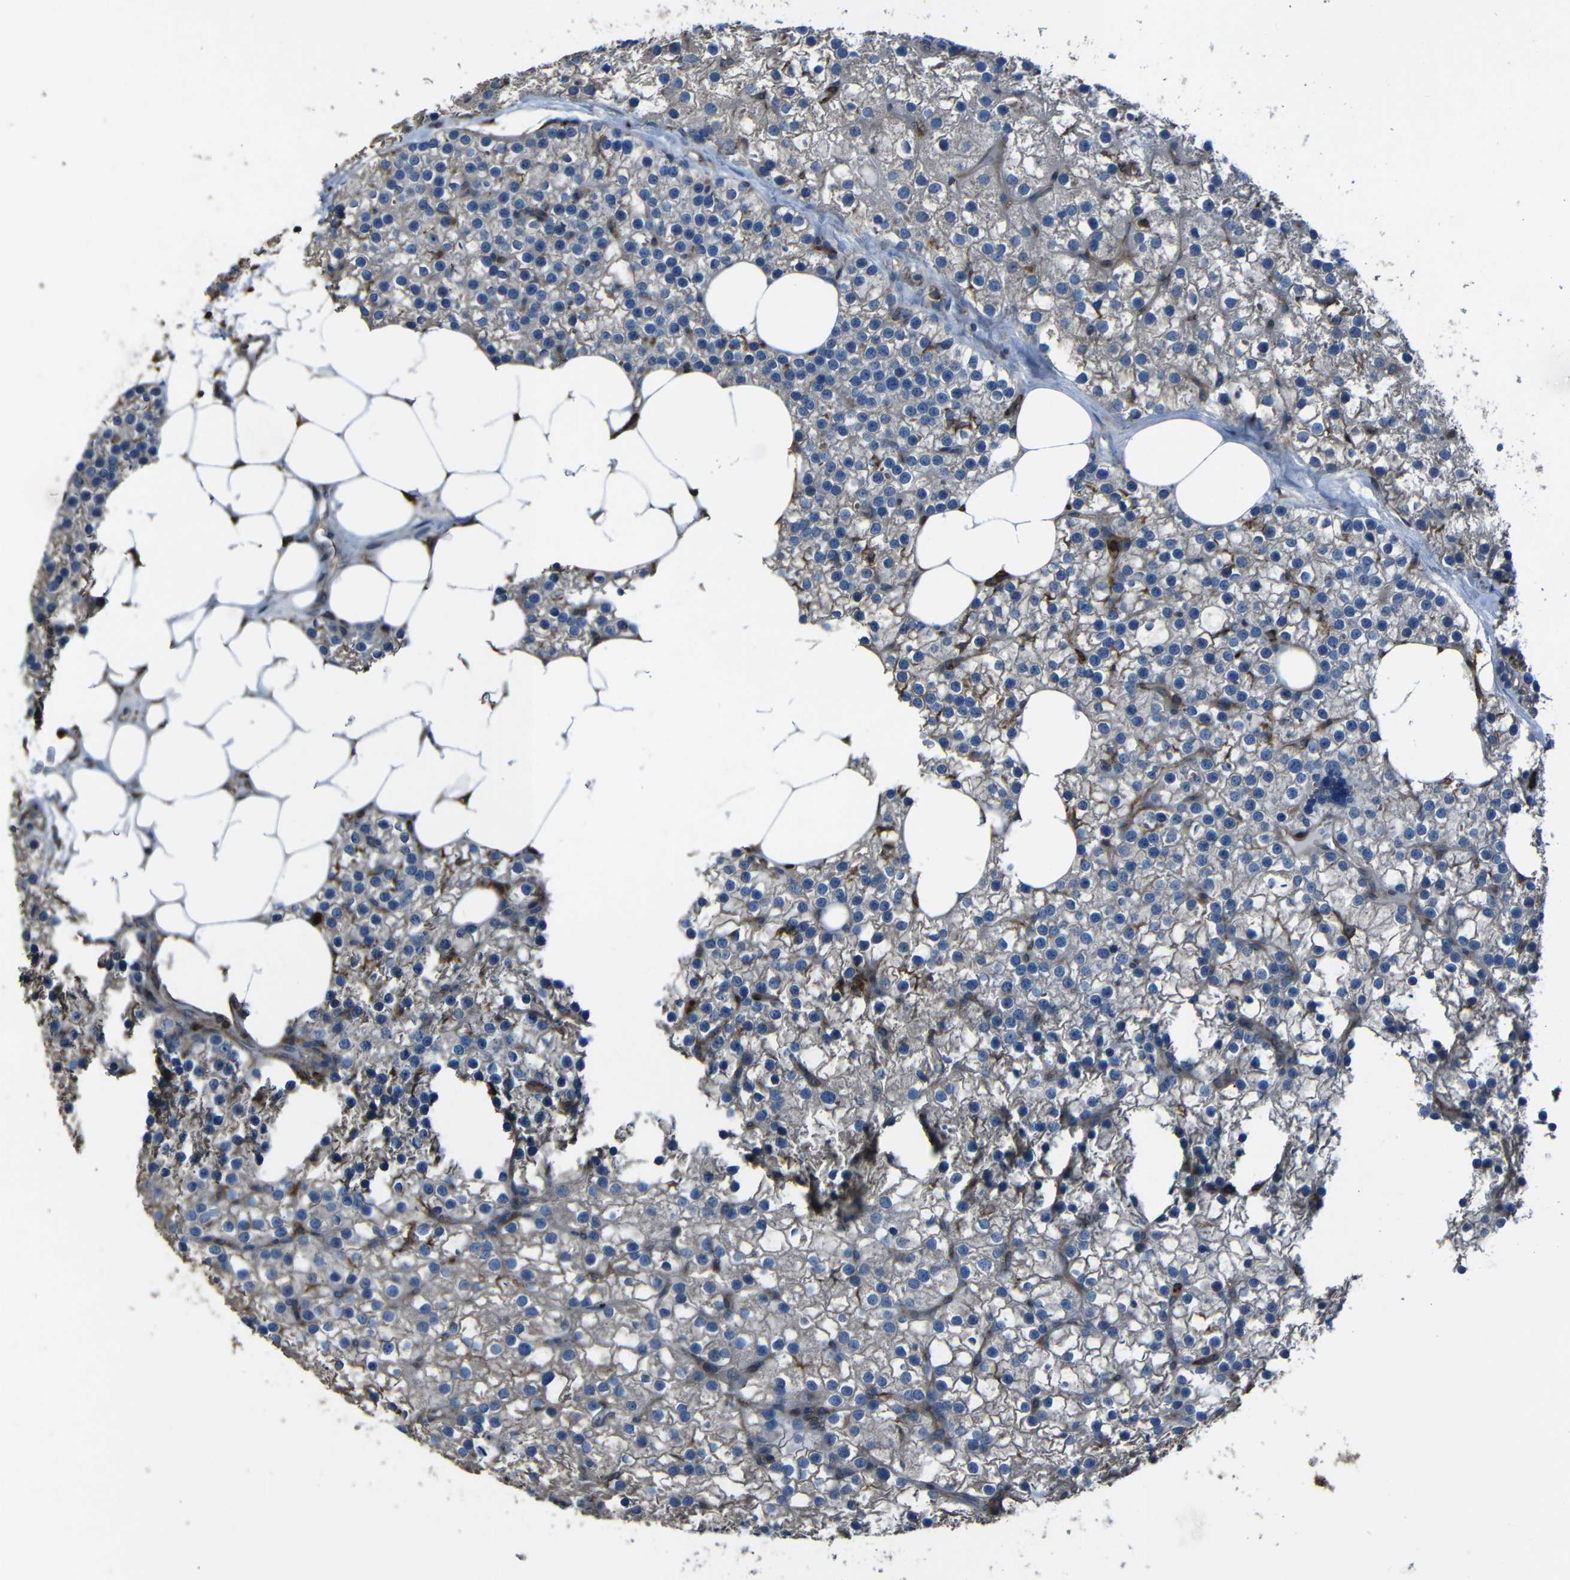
{"staining": {"intensity": "negative", "quantity": "none", "location": "none"}, "tissue": "parathyroid gland", "cell_type": "Glandular cells", "image_type": "normal", "snomed": [{"axis": "morphology", "description": "Normal tissue, NOS"}, {"axis": "morphology", "description": "Adenoma, NOS"}, {"axis": "topography", "description": "Parathyroid gland"}], "caption": "Immunohistochemistry (IHC) of benign parathyroid gland exhibits no positivity in glandular cells. (DAB IHC with hematoxylin counter stain).", "gene": "ADGRE5", "patient": {"sex": "female", "age": 70}}